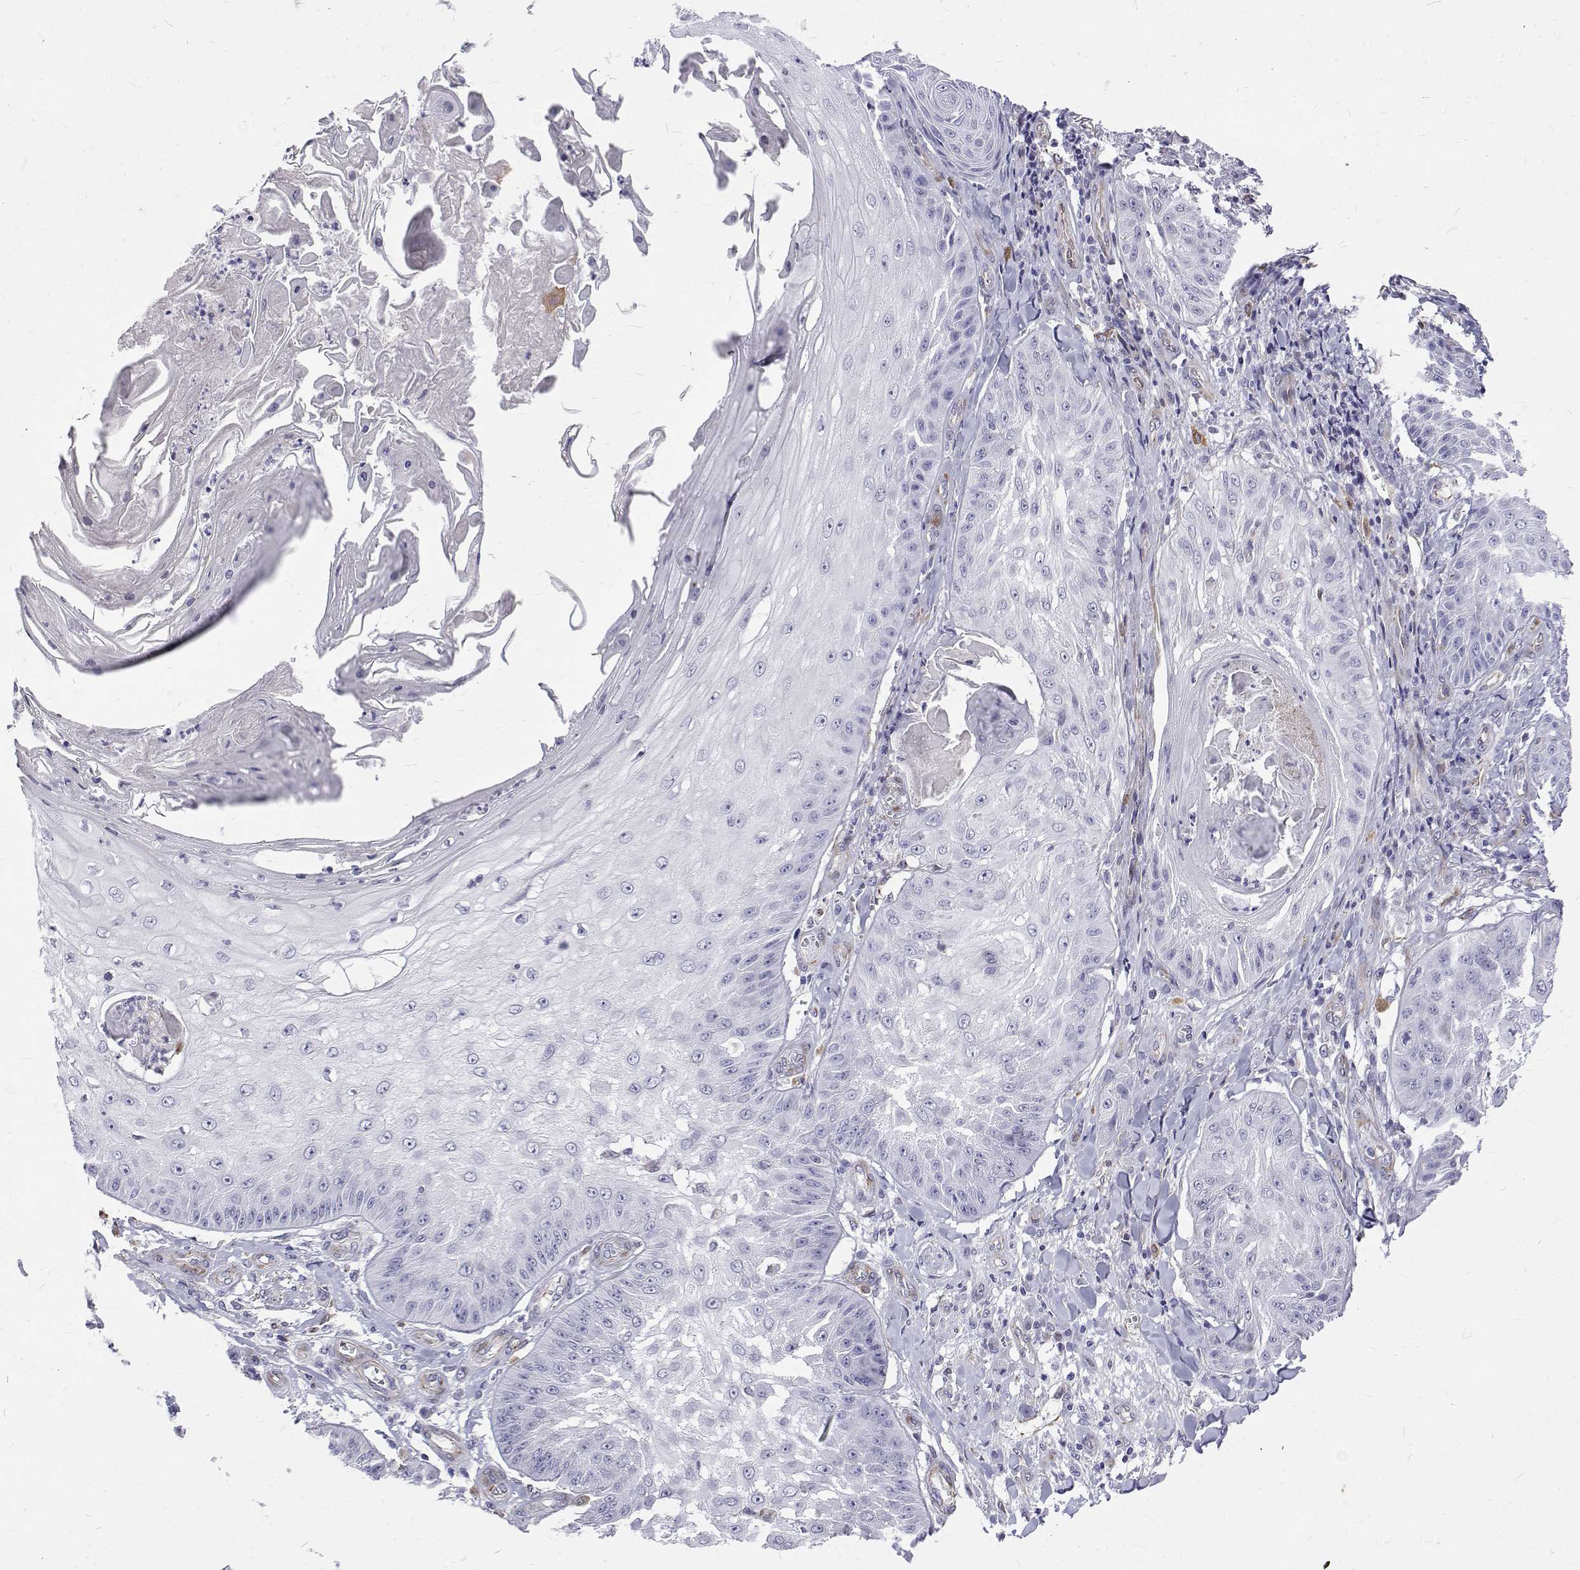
{"staining": {"intensity": "negative", "quantity": "none", "location": "none"}, "tissue": "skin cancer", "cell_type": "Tumor cells", "image_type": "cancer", "snomed": [{"axis": "morphology", "description": "Squamous cell carcinoma, NOS"}, {"axis": "topography", "description": "Skin"}], "caption": "Immunohistochemistry (IHC) photomicrograph of neoplastic tissue: human skin cancer (squamous cell carcinoma) stained with DAB displays no significant protein expression in tumor cells.", "gene": "OPRPN", "patient": {"sex": "male", "age": 70}}